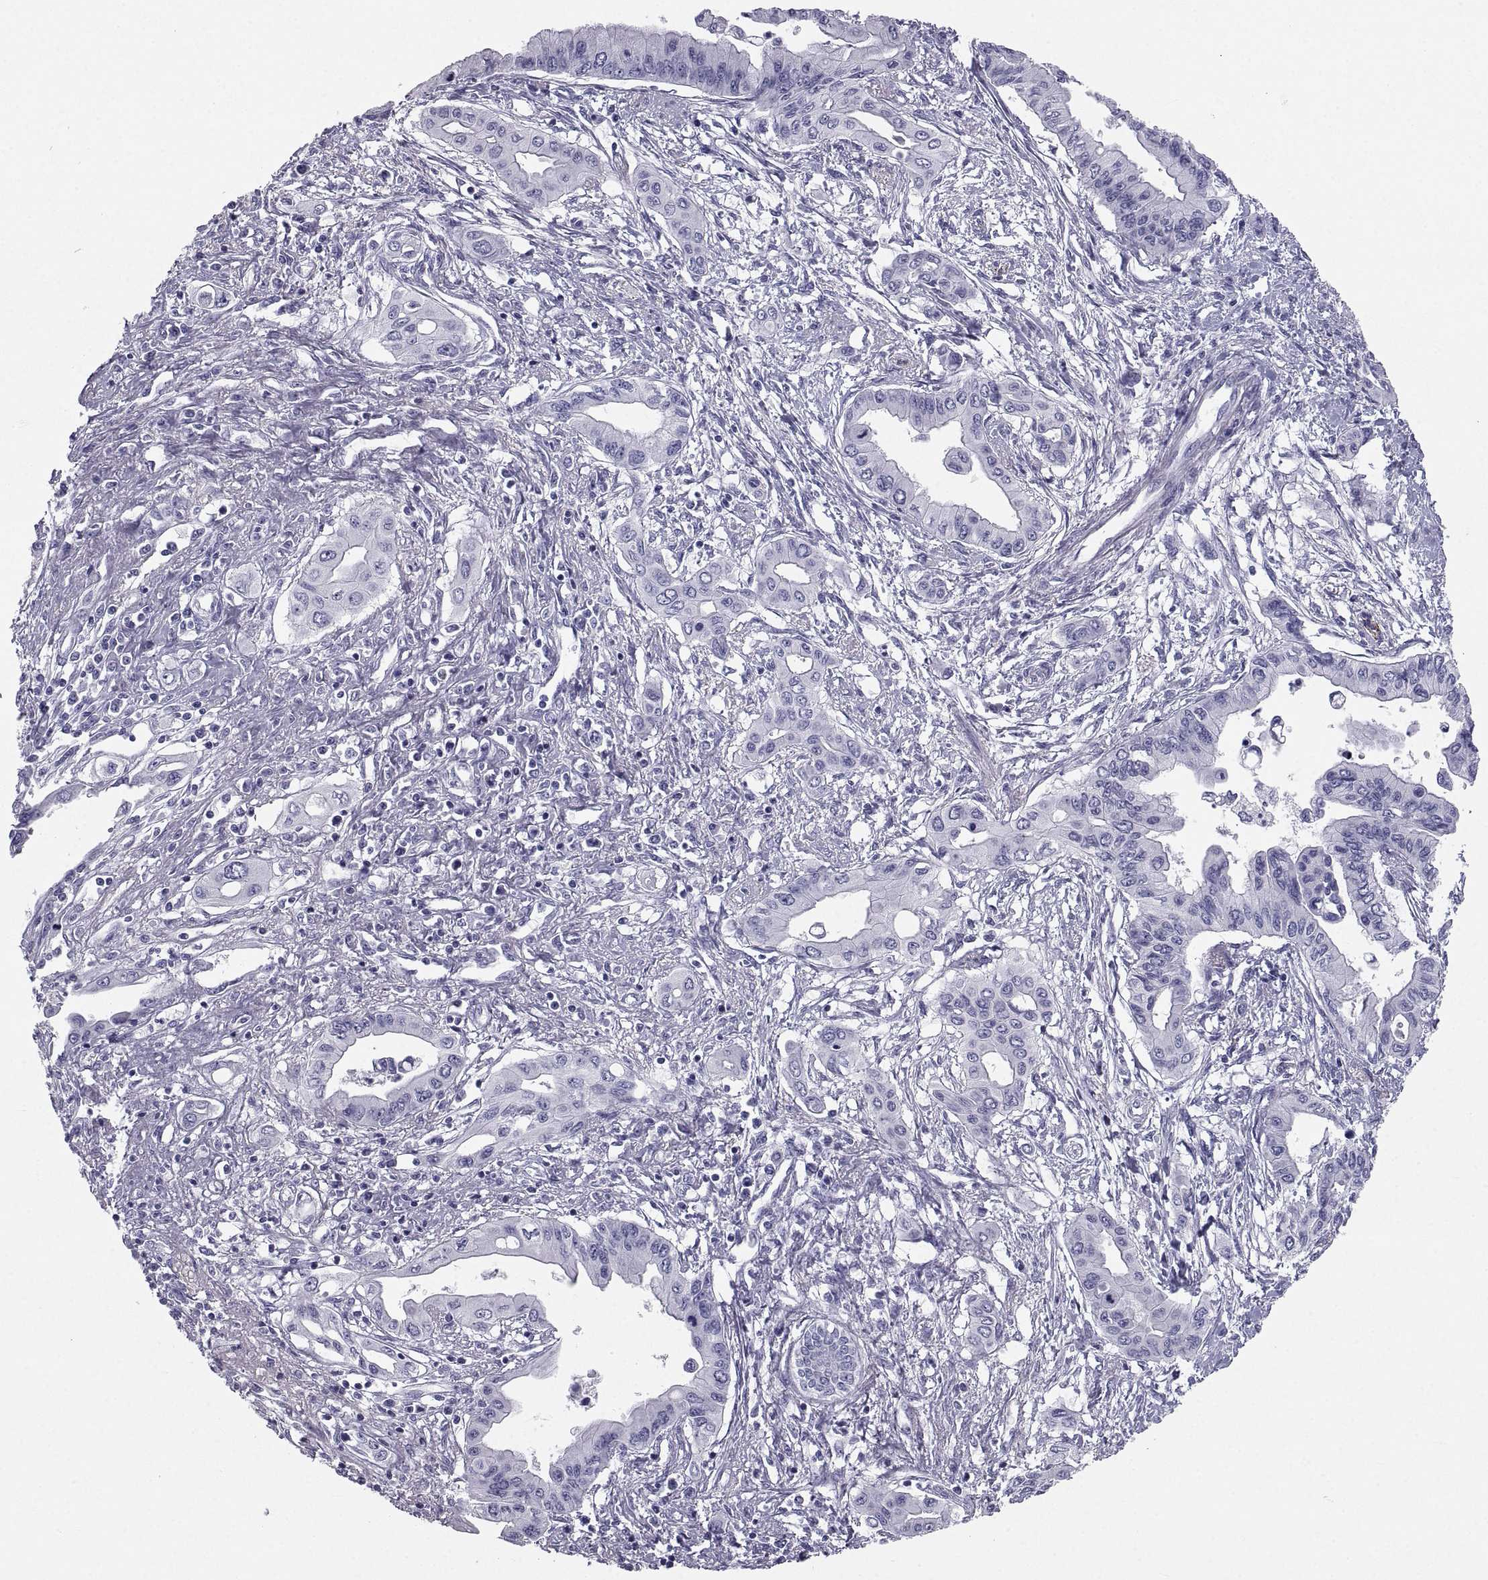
{"staining": {"intensity": "negative", "quantity": "none", "location": "none"}, "tissue": "pancreatic cancer", "cell_type": "Tumor cells", "image_type": "cancer", "snomed": [{"axis": "morphology", "description": "Adenocarcinoma, NOS"}, {"axis": "topography", "description": "Pancreas"}], "caption": "IHC micrograph of human pancreatic cancer stained for a protein (brown), which exhibits no expression in tumor cells. (DAB (3,3'-diaminobenzidine) immunohistochemistry (IHC) with hematoxylin counter stain).", "gene": "PCSK1N", "patient": {"sex": "female", "age": 62}}